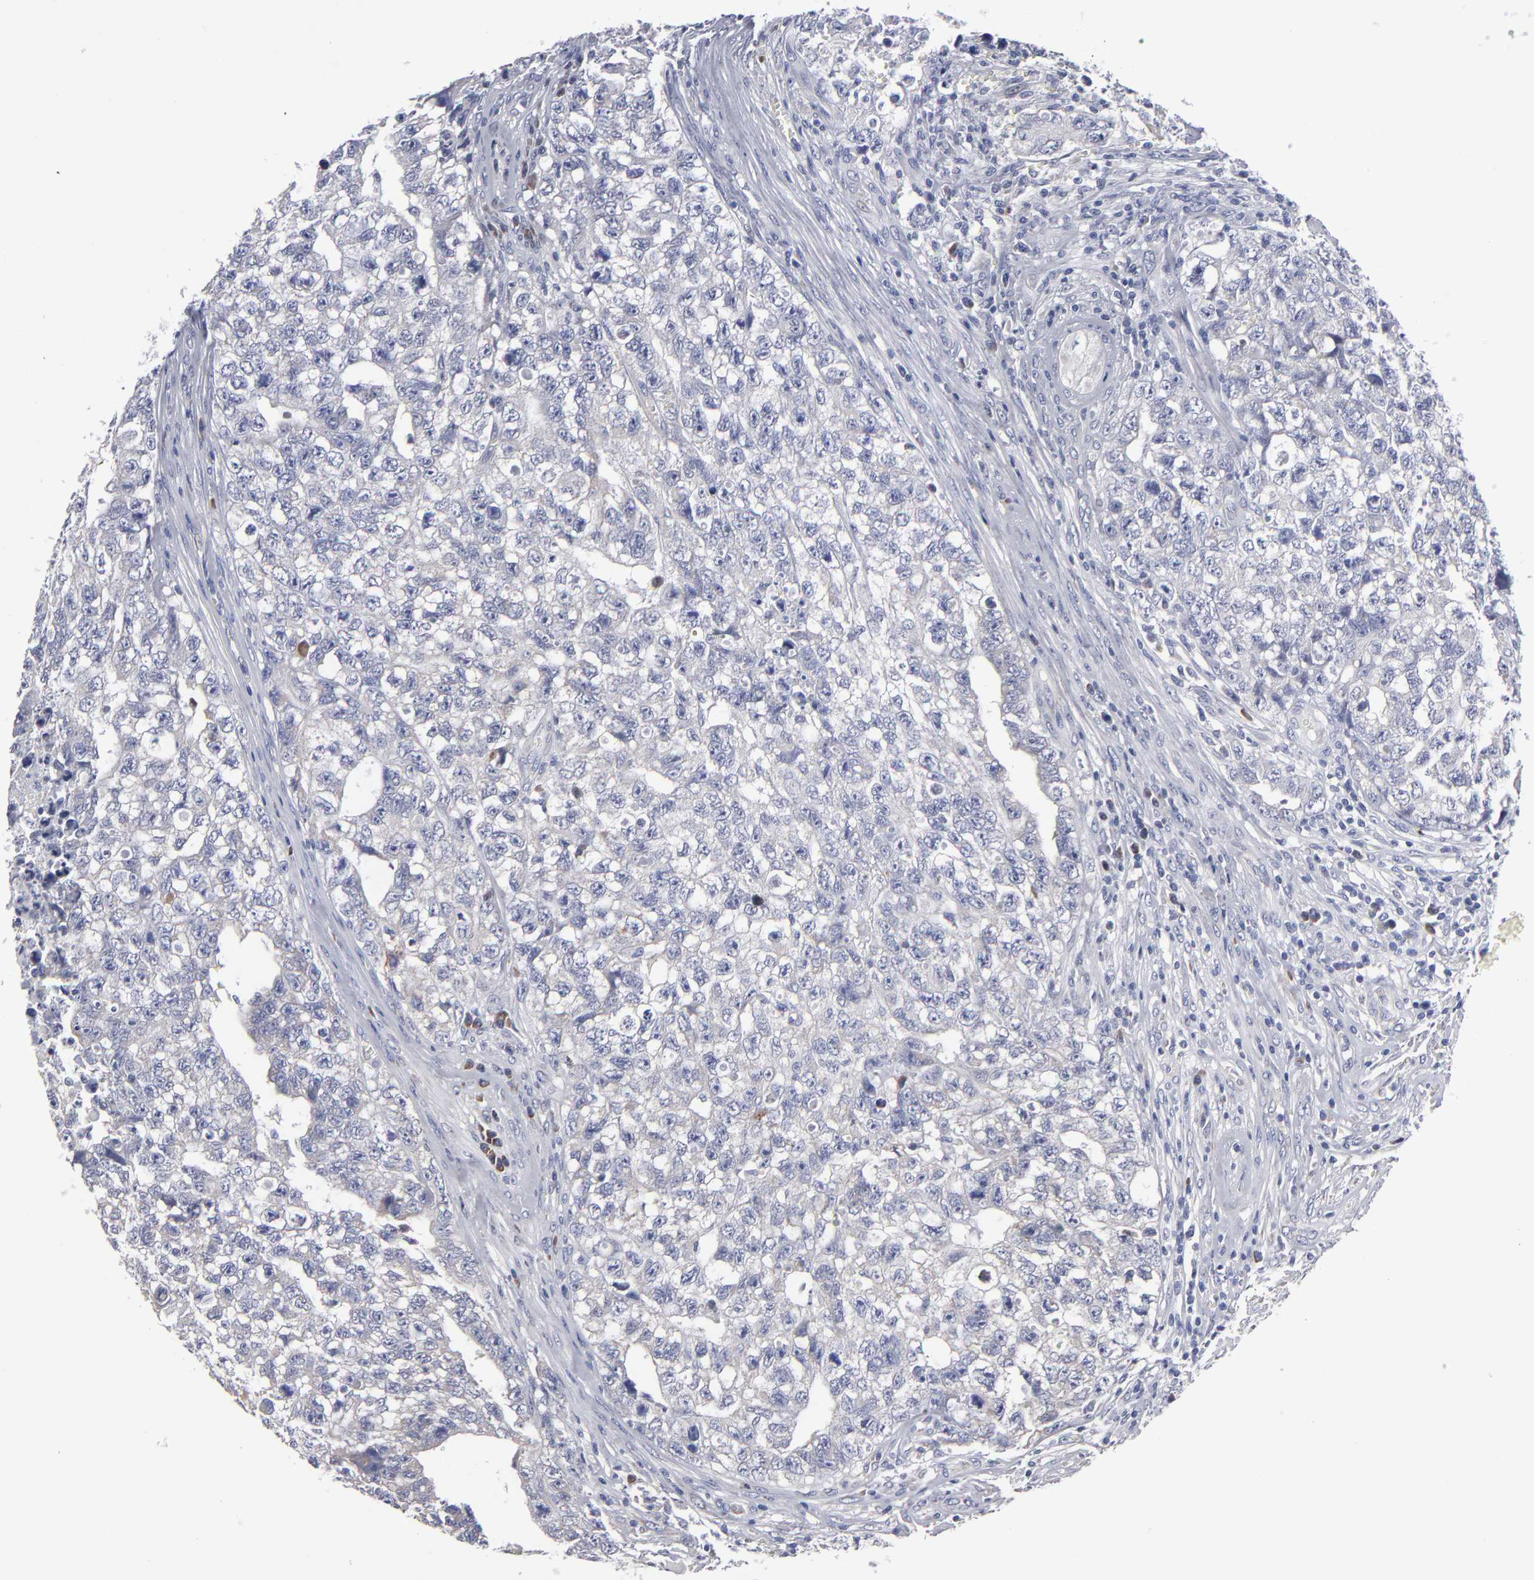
{"staining": {"intensity": "negative", "quantity": "none", "location": "none"}, "tissue": "testis cancer", "cell_type": "Tumor cells", "image_type": "cancer", "snomed": [{"axis": "morphology", "description": "Carcinoma, Embryonal, NOS"}, {"axis": "topography", "description": "Testis"}], "caption": "DAB immunohistochemical staining of testis cancer (embryonal carcinoma) displays no significant expression in tumor cells. (DAB (3,3'-diaminobenzidine) IHC visualized using brightfield microscopy, high magnification).", "gene": "CCDC80", "patient": {"sex": "male", "age": 31}}